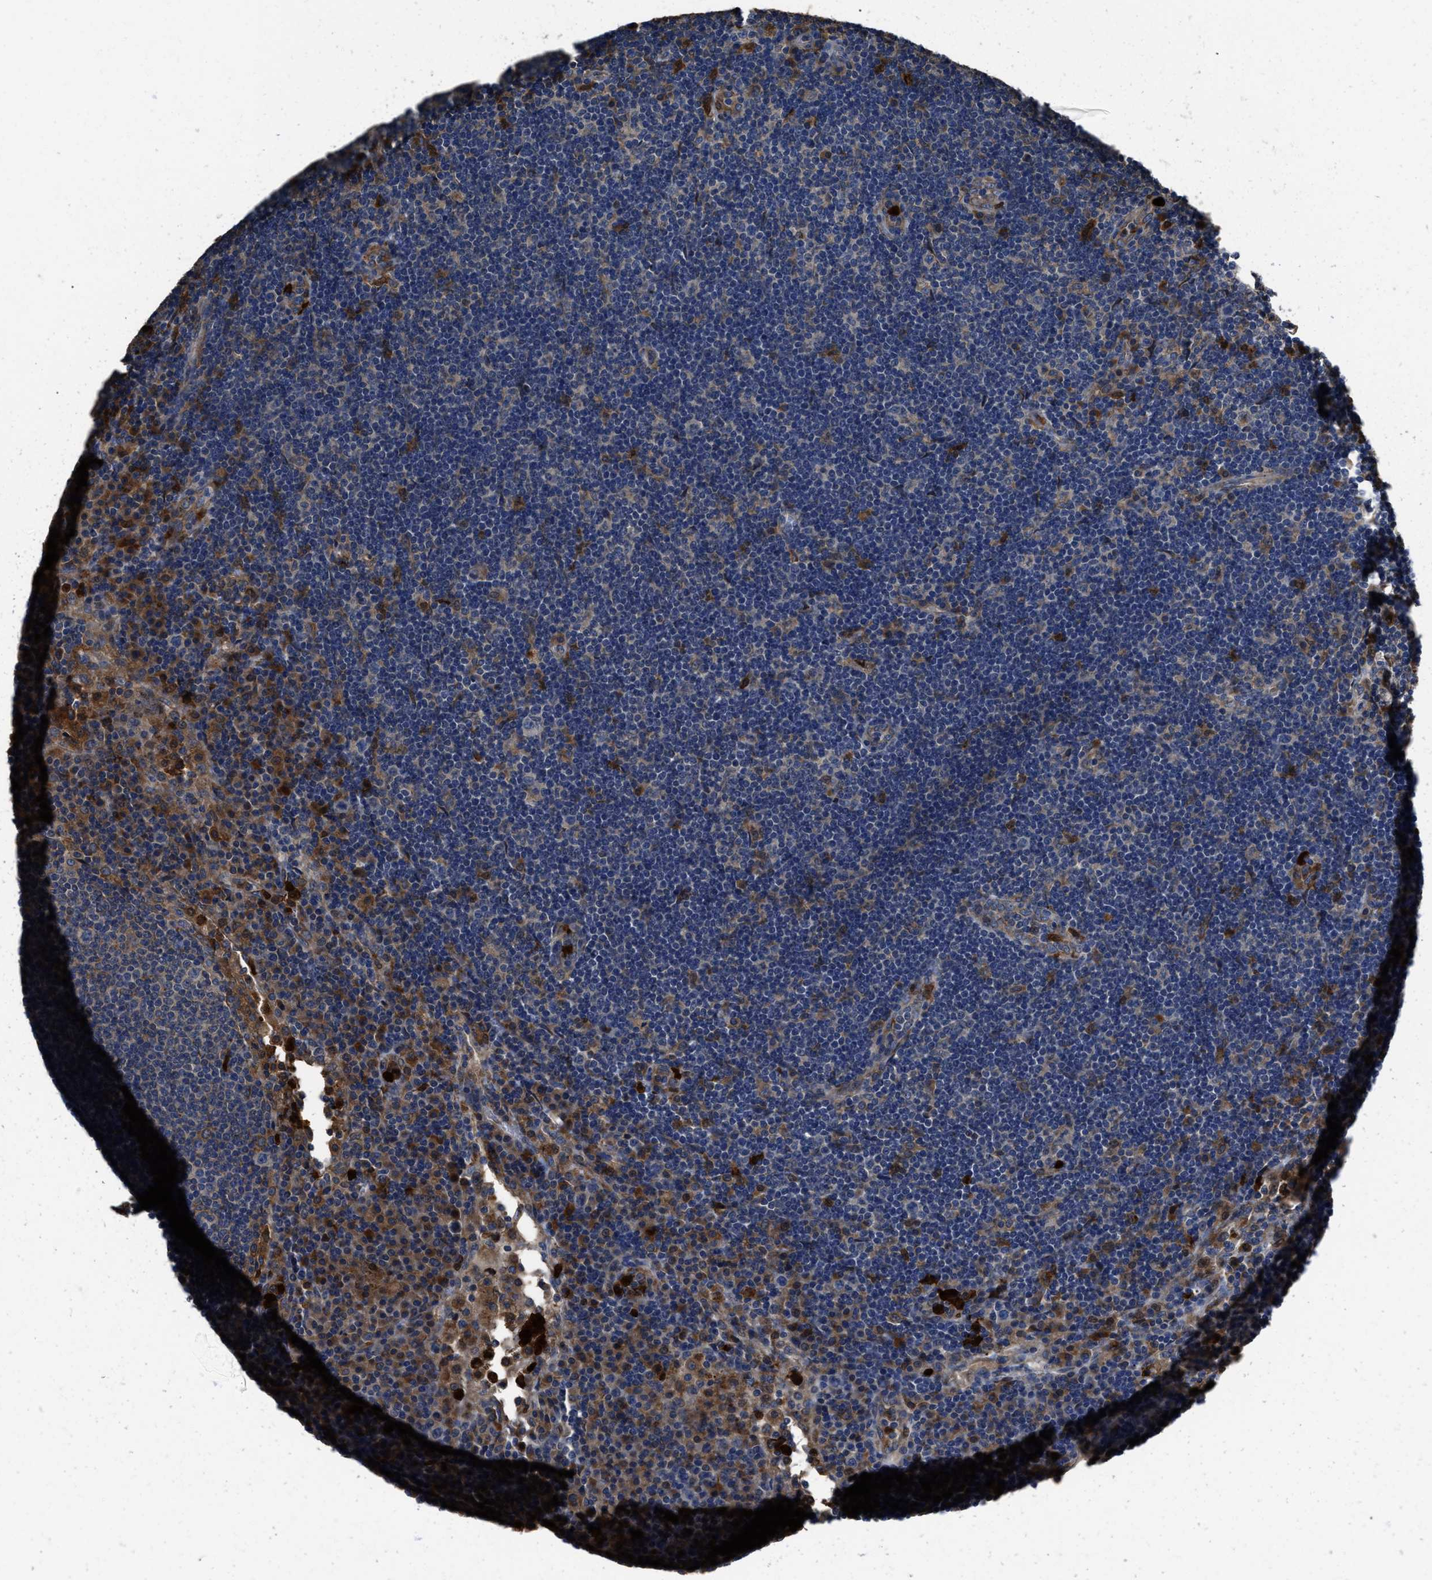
{"staining": {"intensity": "negative", "quantity": "none", "location": "none"}, "tissue": "lymph node", "cell_type": "Germinal center cells", "image_type": "normal", "snomed": [{"axis": "morphology", "description": "Normal tissue, NOS"}, {"axis": "topography", "description": "Lymph node"}], "caption": "Protein analysis of benign lymph node demonstrates no significant expression in germinal center cells.", "gene": "ANGPT1", "patient": {"sex": "female", "age": 53}}